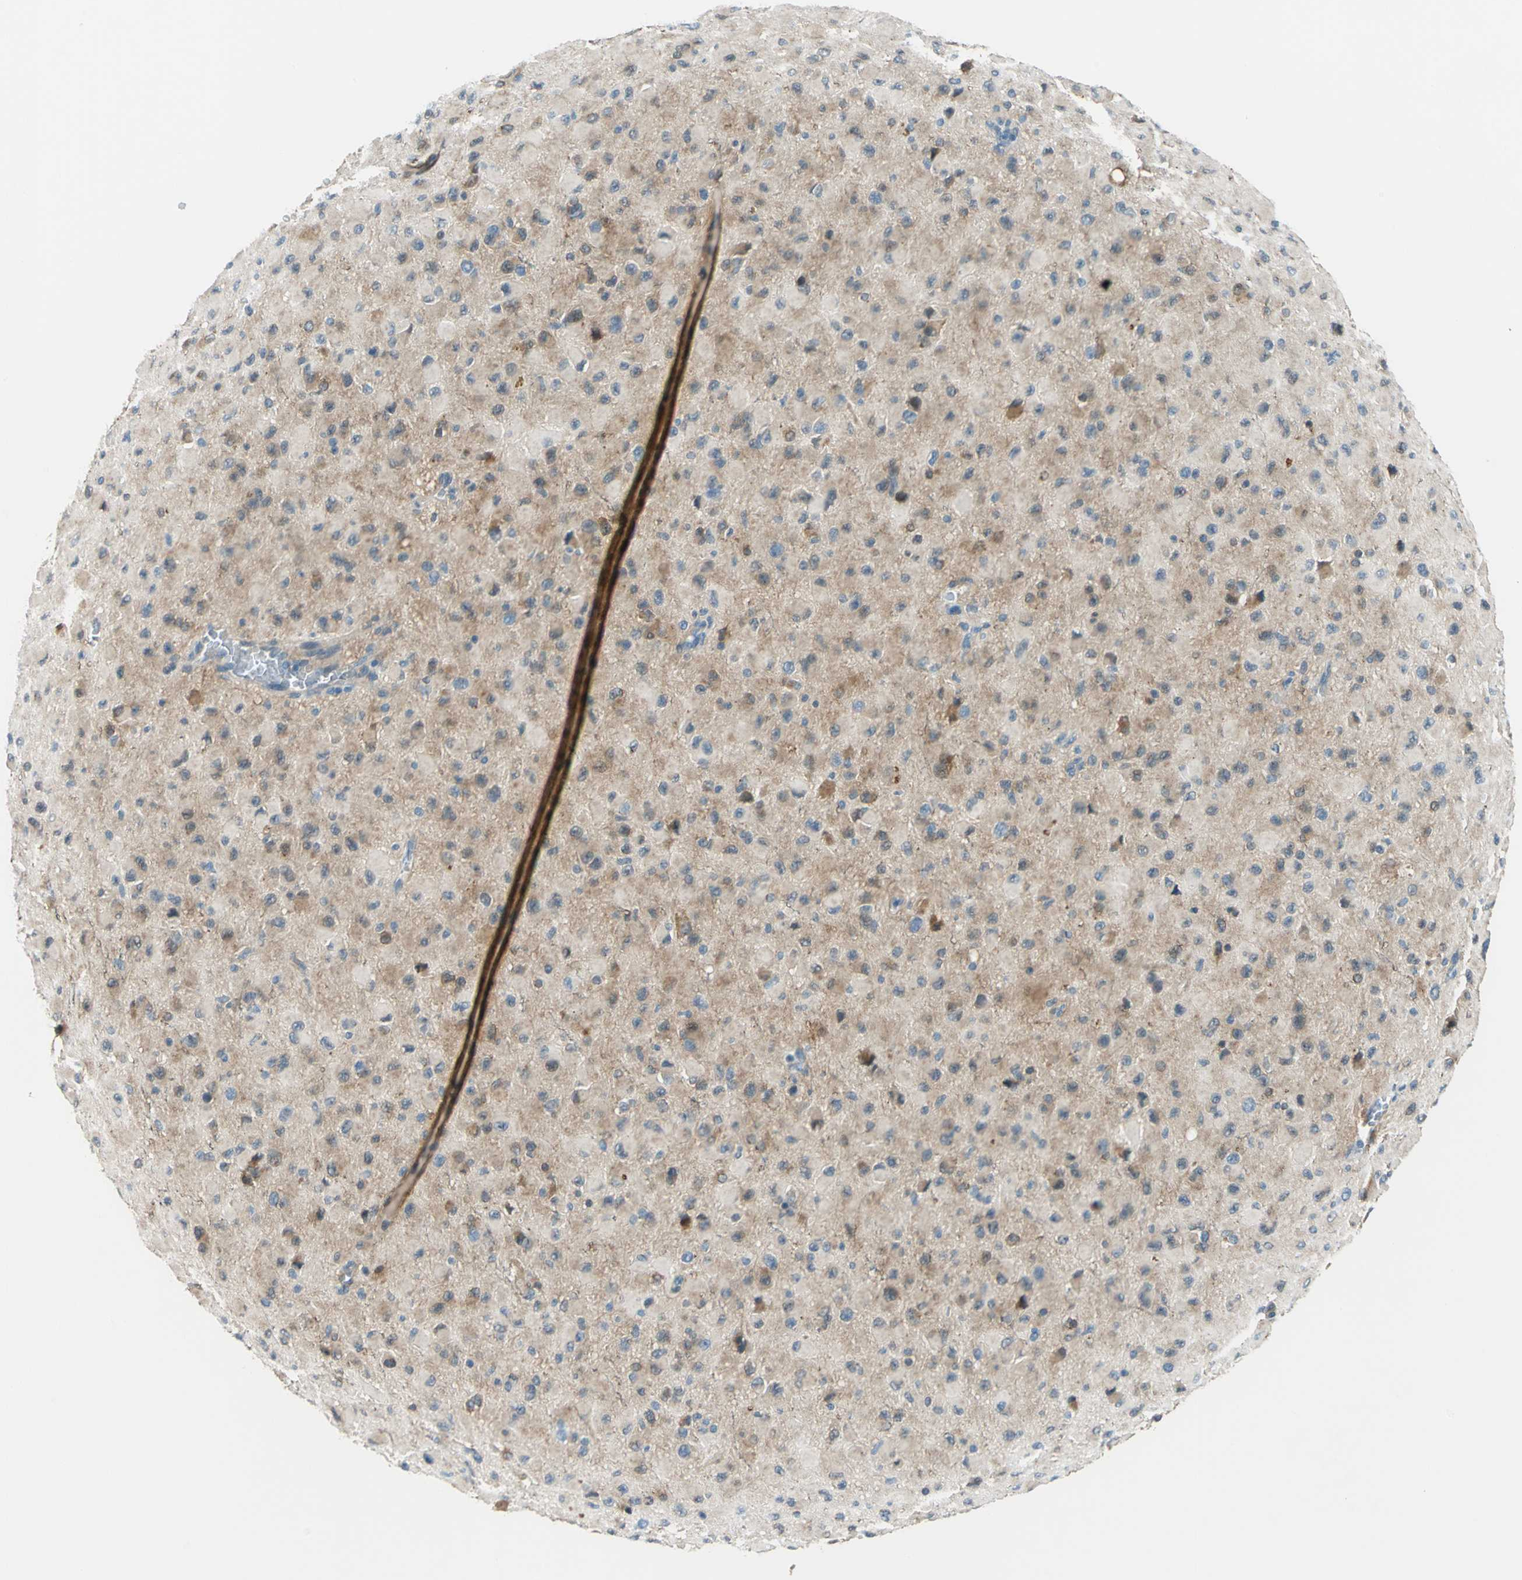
{"staining": {"intensity": "moderate", "quantity": "25%-75%", "location": "cytoplasmic/membranous"}, "tissue": "glioma", "cell_type": "Tumor cells", "image_type": "cancer", "snomed": [{"axis": "morphology", "description": "Glioma, malignant, Low grade"}, {"axis": "topography", "description": "Brain"}], "caption": "Moderate cytoplasmic/membranous protein expression is present in approximately 25%-75% of tumor cells in malignant glioma (low-grade). (IHC, brightfield microscopy, high magnification).", "gene": "CDC42EP1", "patient": {"sex": "male", "age": 42}}